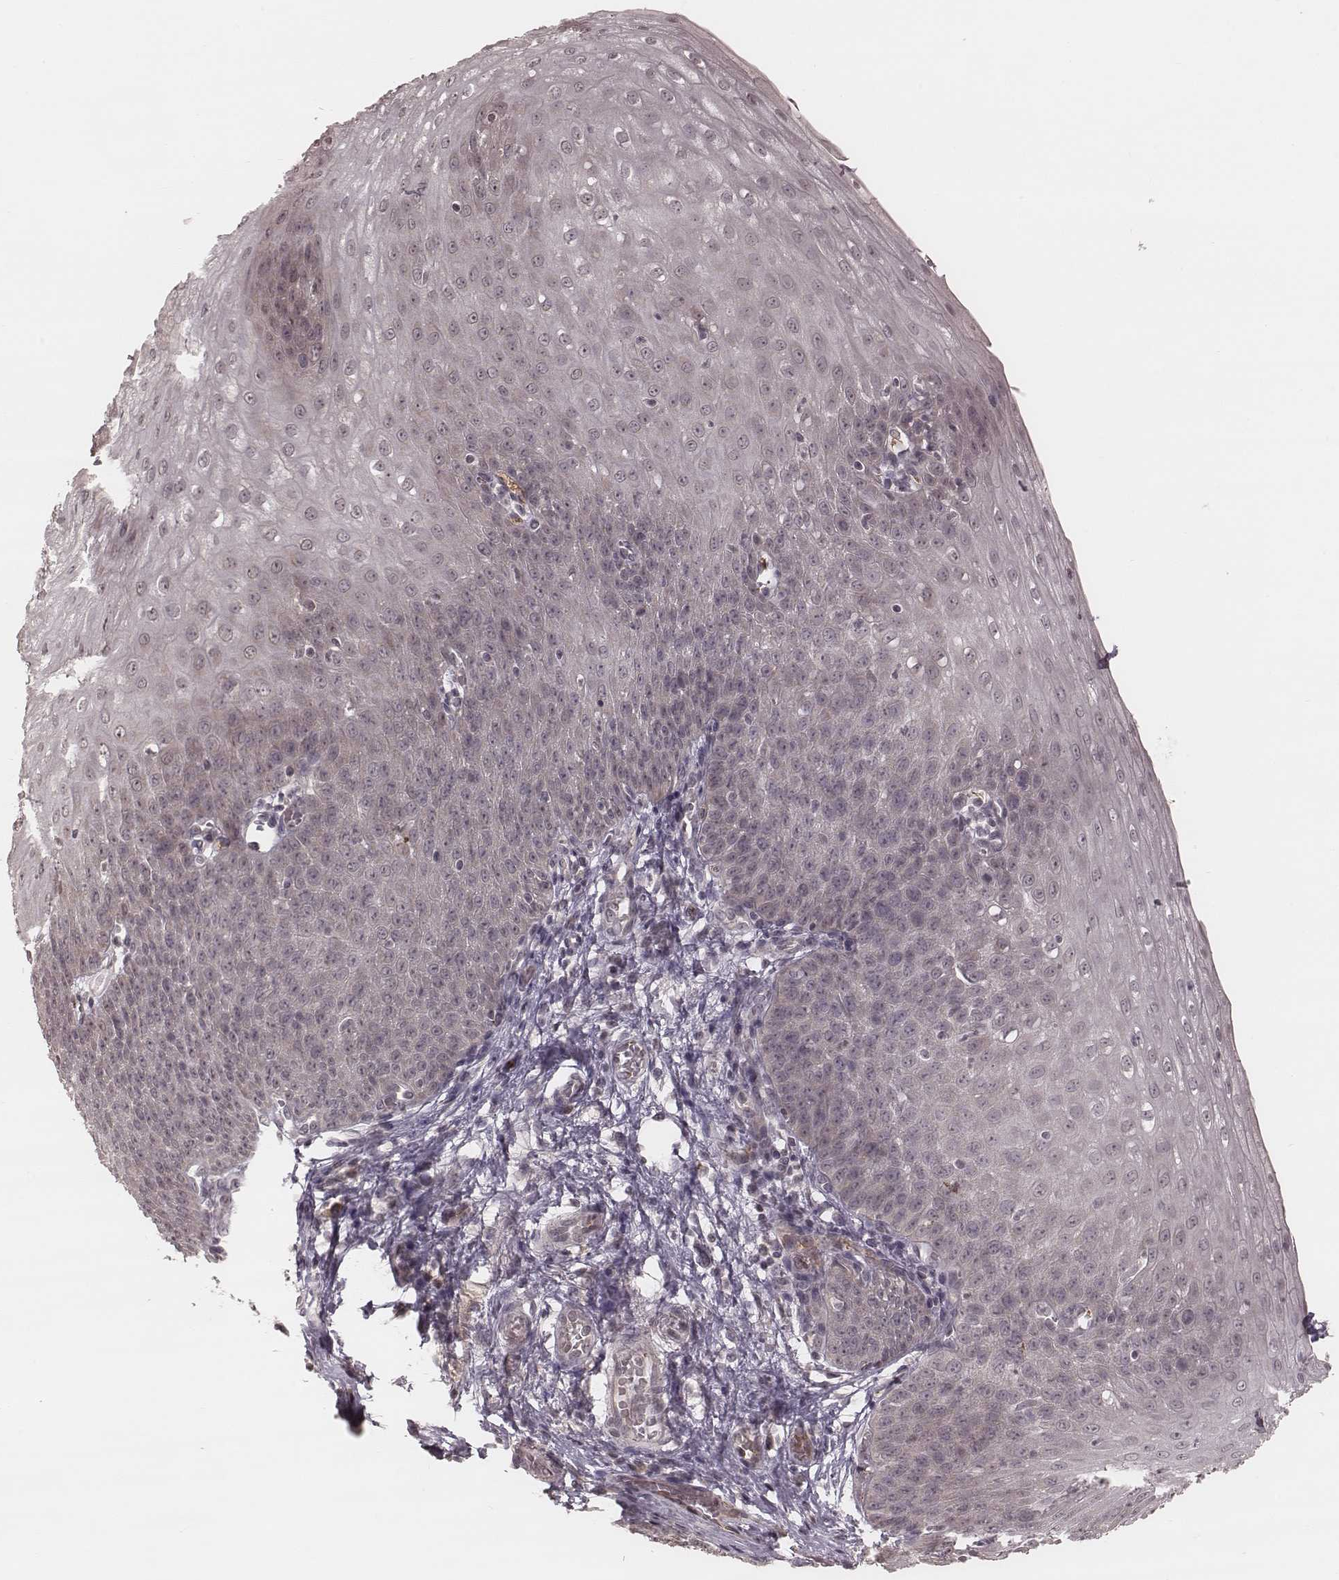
{"staining": {"intensity": "negative", "quantity": "none", "location": "none"}, "tissue": "esophagus", "cell_type": "Squamous epithelial cells", "image_type": "normal", "snomed": [{"axis": "morphology", "description": "Normal tissue, NOS"}, {"axis": "topography", "description": "Esophagus"}], "caption": "Micrograph shows no protein staining in squamous epithelial cells of benign esophagus. (Stains: DAB (3,3'-diaminobenzidine) immunohistochemistry (IHC) with hematoxylin counter stain, Microscopy: brightfield microscopy at high magnification).", "gene": "IL5", "patient": {"sex": "male", "age": 71}}